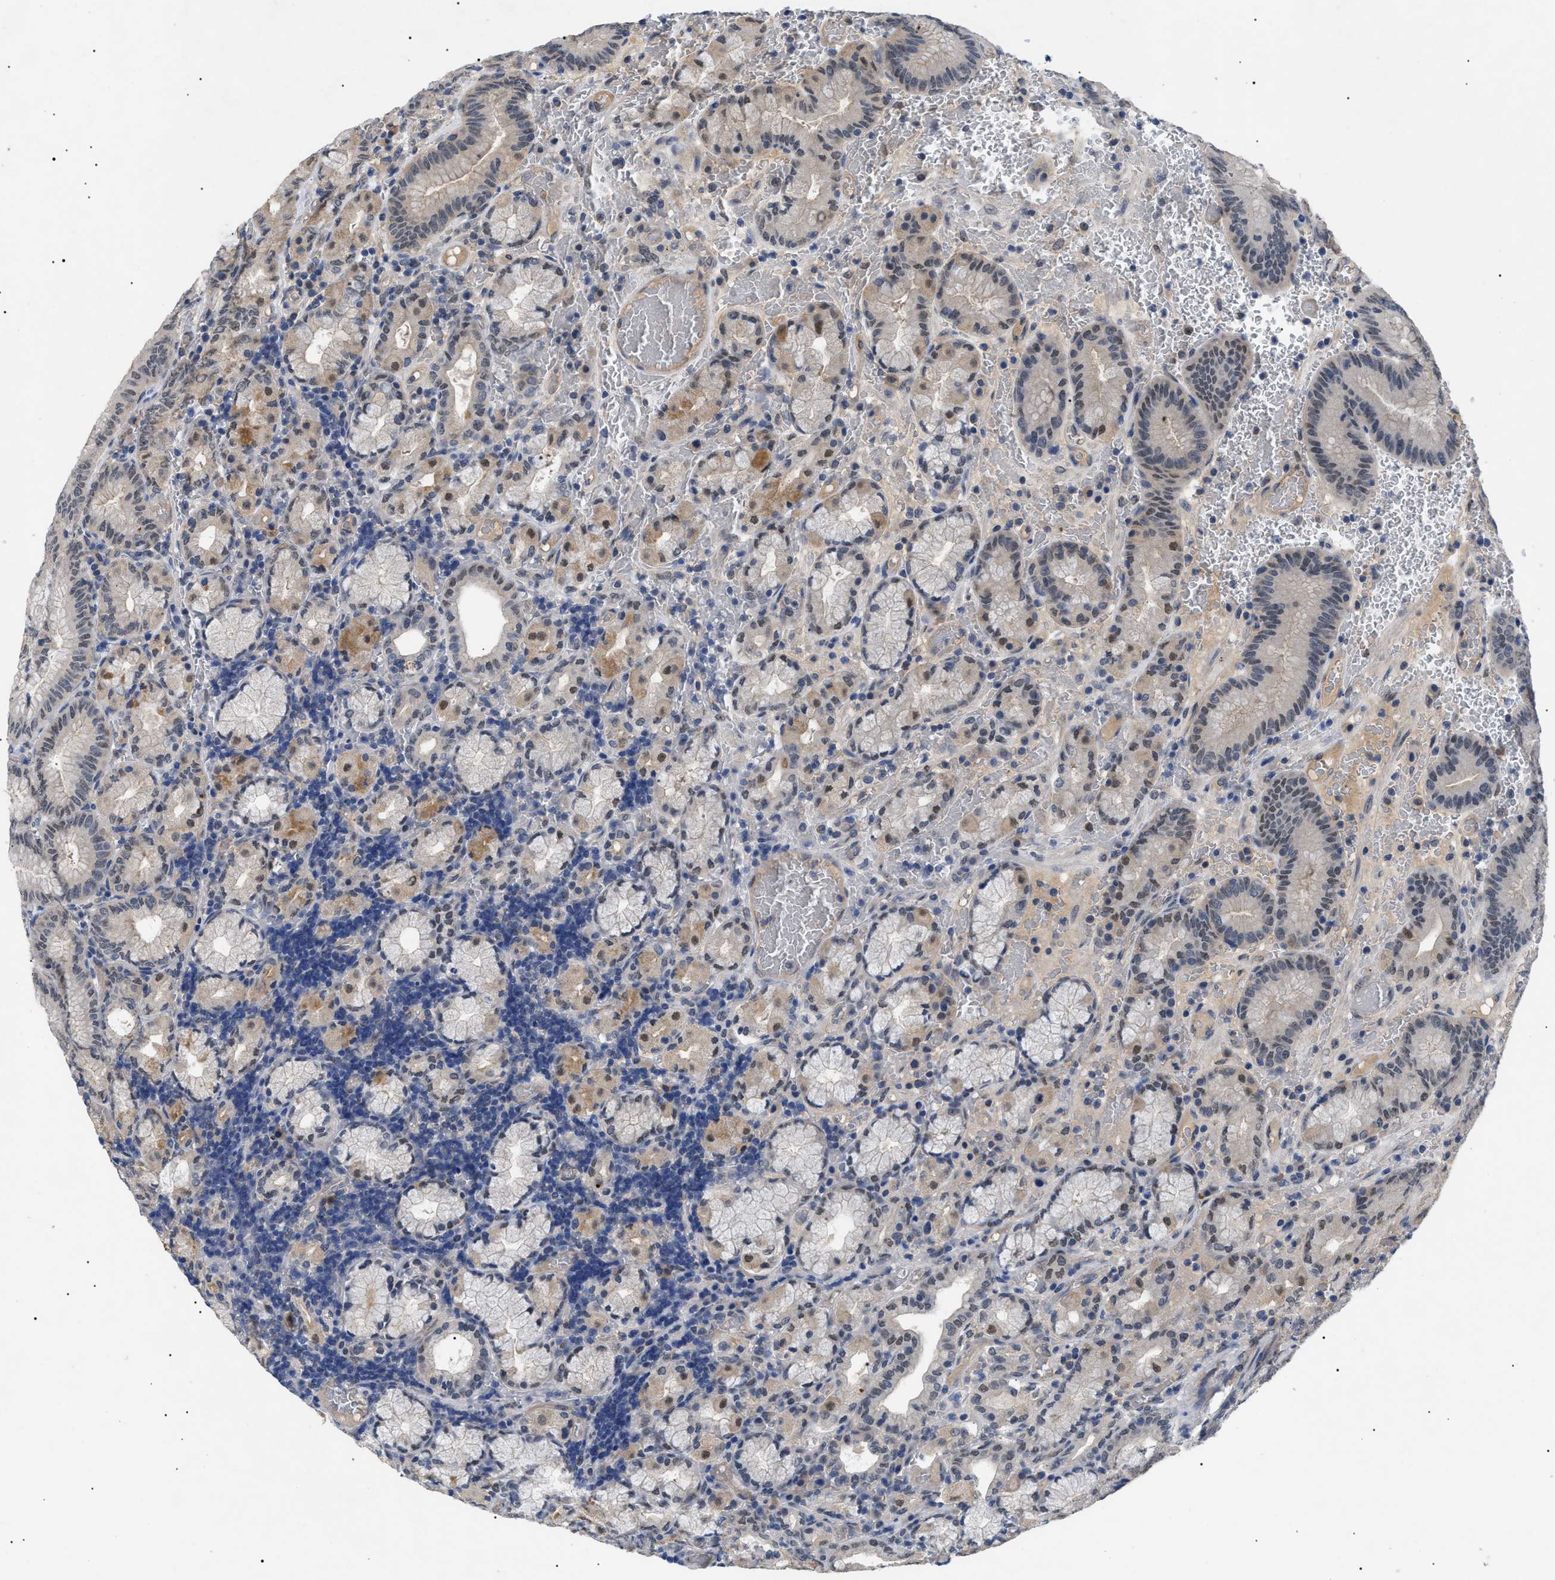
{"staining": {"intensity": "weak", "quantity": ">75%", "location": "cytoplasmic/membranous,nuclear"}, "tissue": "stomach", "cell_type": "Glandular cells", "image_type": "normal", "snomed": [{"axis": "morphology", "description": "Normal tissue, NOS"}, {"axis": "morphology", "description": "Carcinoid, malignant, NOS"}, {"axis": "topography", "description": "Stomach, upper"}], "caption": "Stomach stained with a brown dye demonstrates weak cytoplasmic/membranous,nuclear positive staining in about >75% of glandular cells.", "gene": "CRCP", "patient": {"sex": "male", "age": 39}}